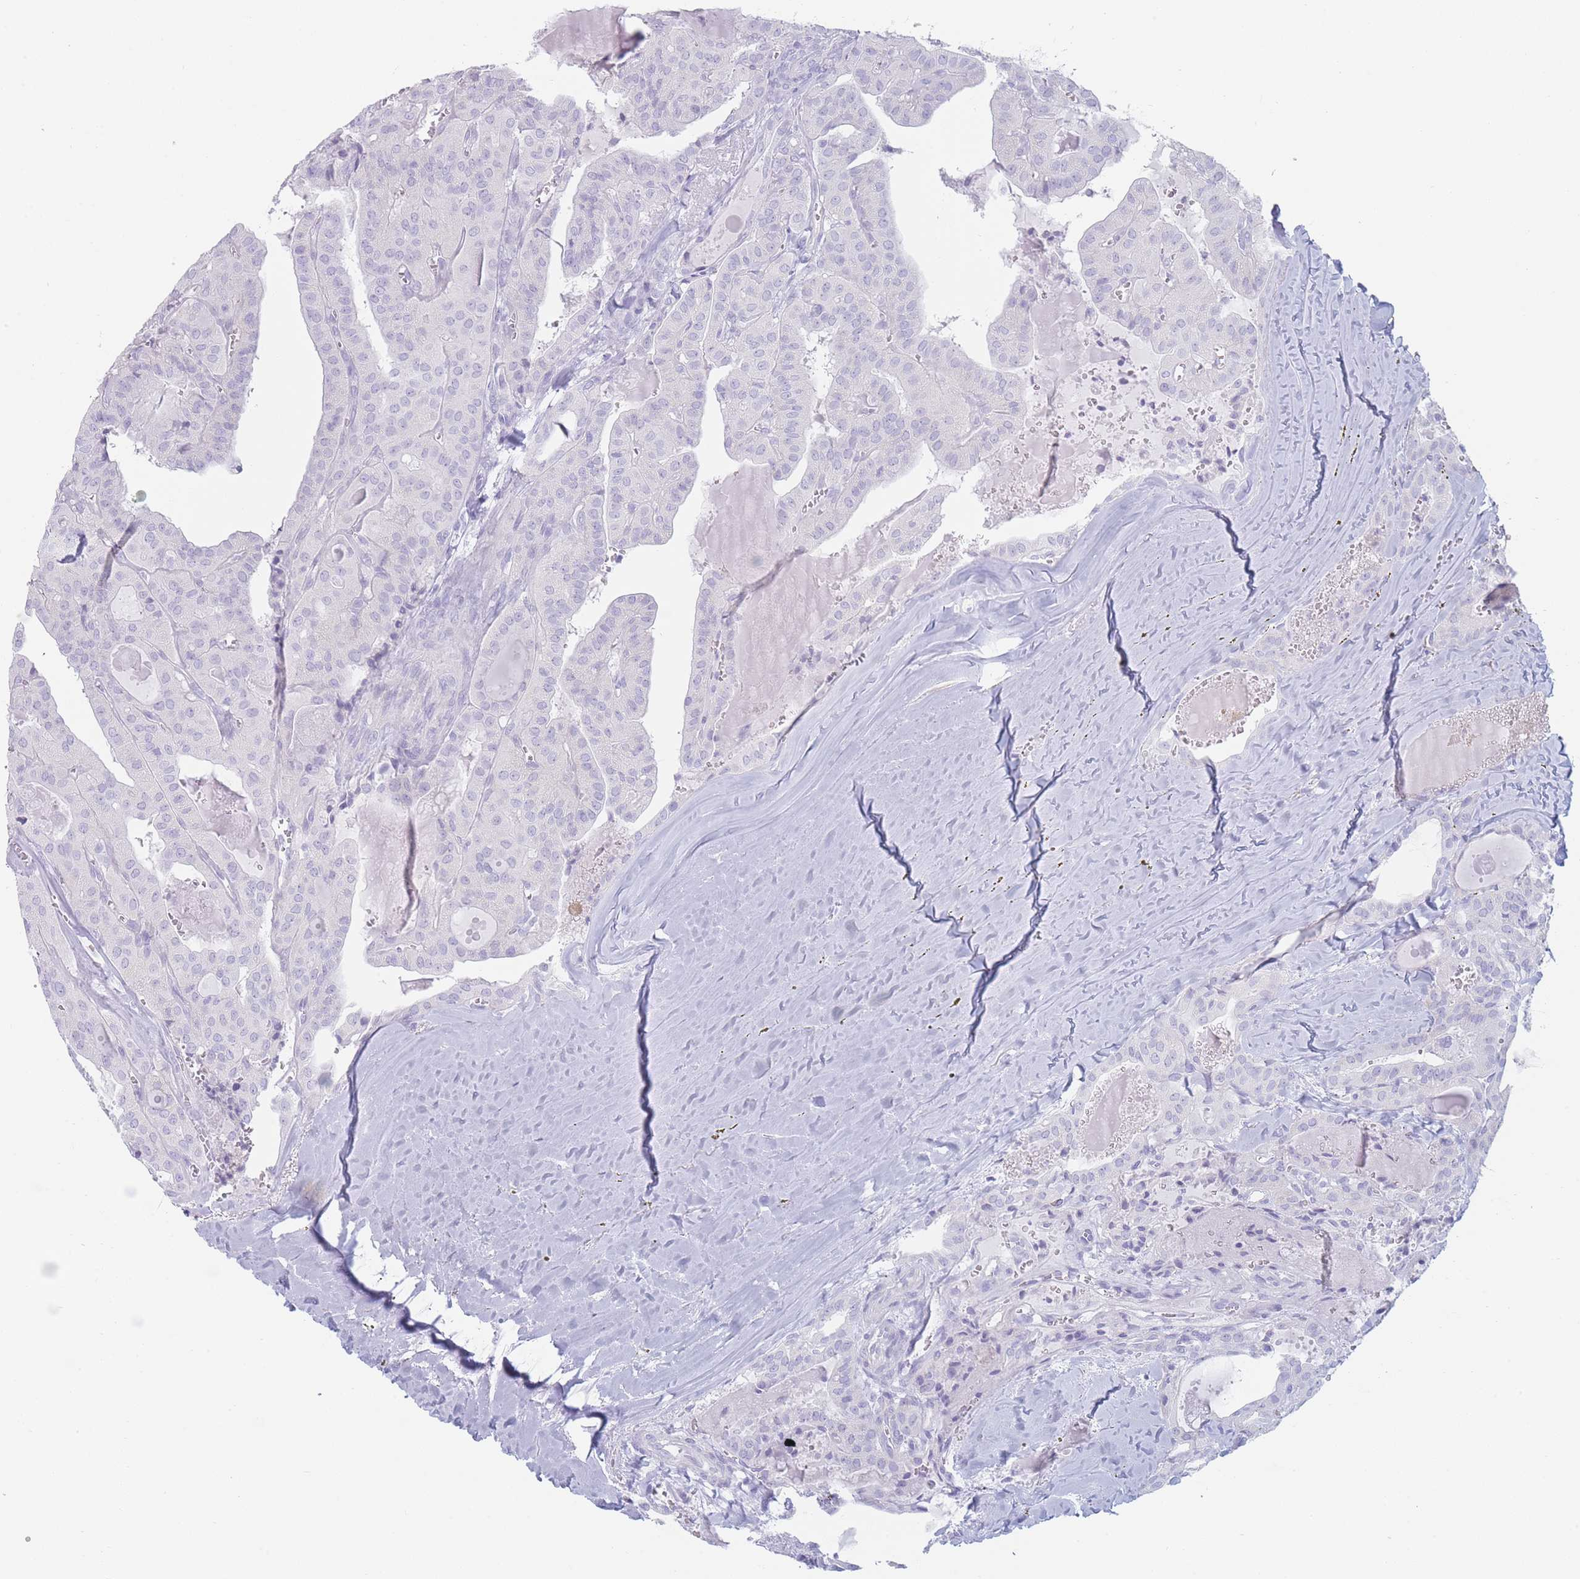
{"staining": {"intensity": "negative", "quantity": "none", "location": "none"}, "tissue": "thyroid cancer", "cell_type": "Tumor cells", "image_type": "cancer", "snomed": [{"axis": "morphology", "description": "Papillary adenocarcinoma, NOS"}, {"axis": "topography", "description": "Thyroid gland"}], "caption": "Papillary adenocarcinoma (thyroid) stained for a protein using immunohistochemistry exhibits no positivity tumor cells.", "gene": "GPR12", "patient": {"sex": "male", "age": 52}}